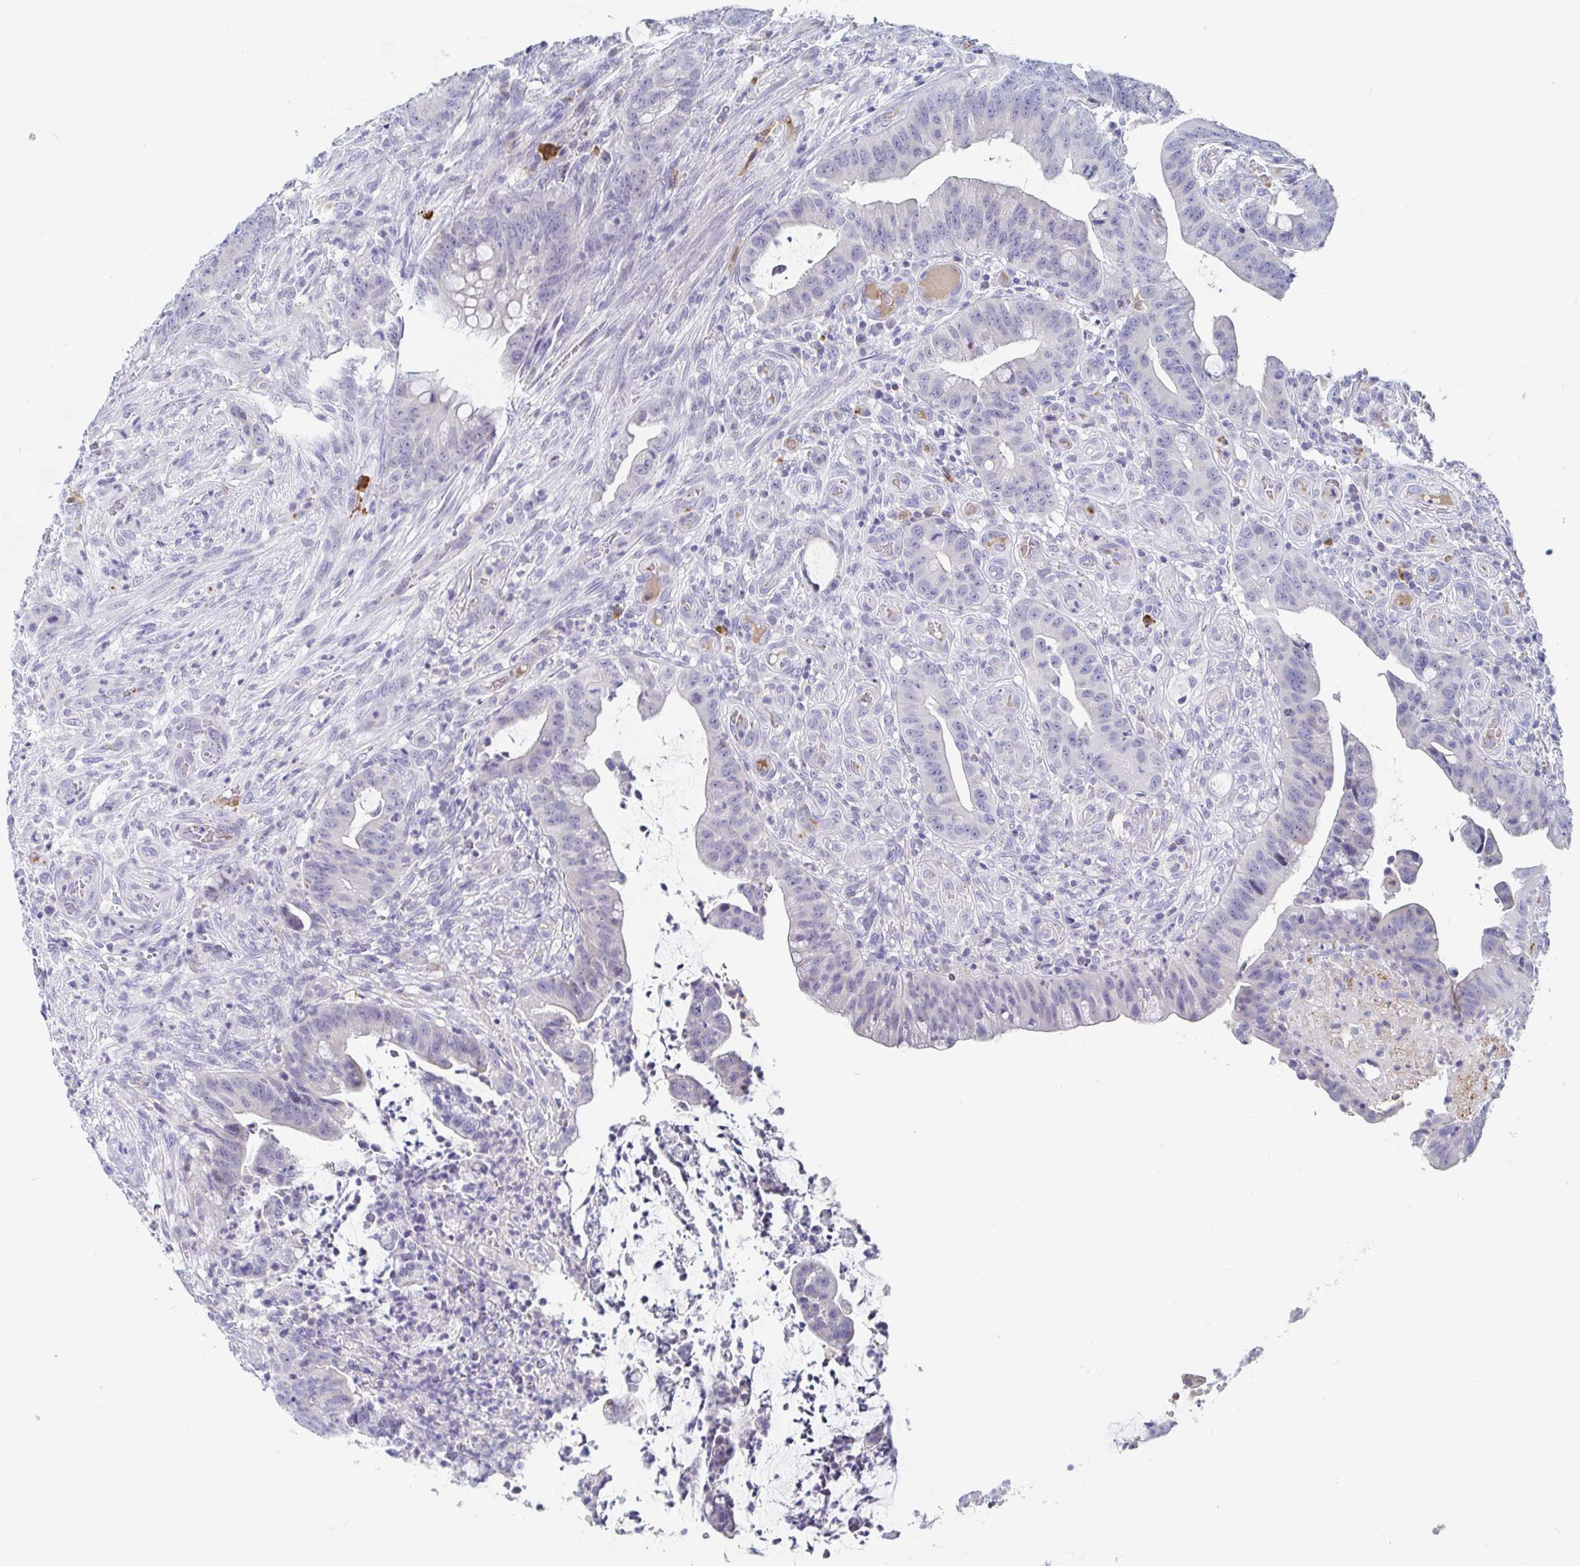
{"staining": {"intensity": "negative", "quantity": "none", "location": "none"}, "tissue": "colorectal cancer", "cell_type": "Tumor cells", "image_type": "cancer", "snomed": [{"axis": "morphology", "description": "Adenocarcinoma, NOS"}, {"axis": "topography", "description": "Colon"}], "caption": "A histopathology image of human colorectal adenocarcinoma is negative for staining in tumor cells. (DAB (3,3'-diaminobenzidine) immunohistochemistry visualized using brightfield microscopy, high magnification).", "gene": "OR2A4", "patient": {"sex": "male", "age": 62}}